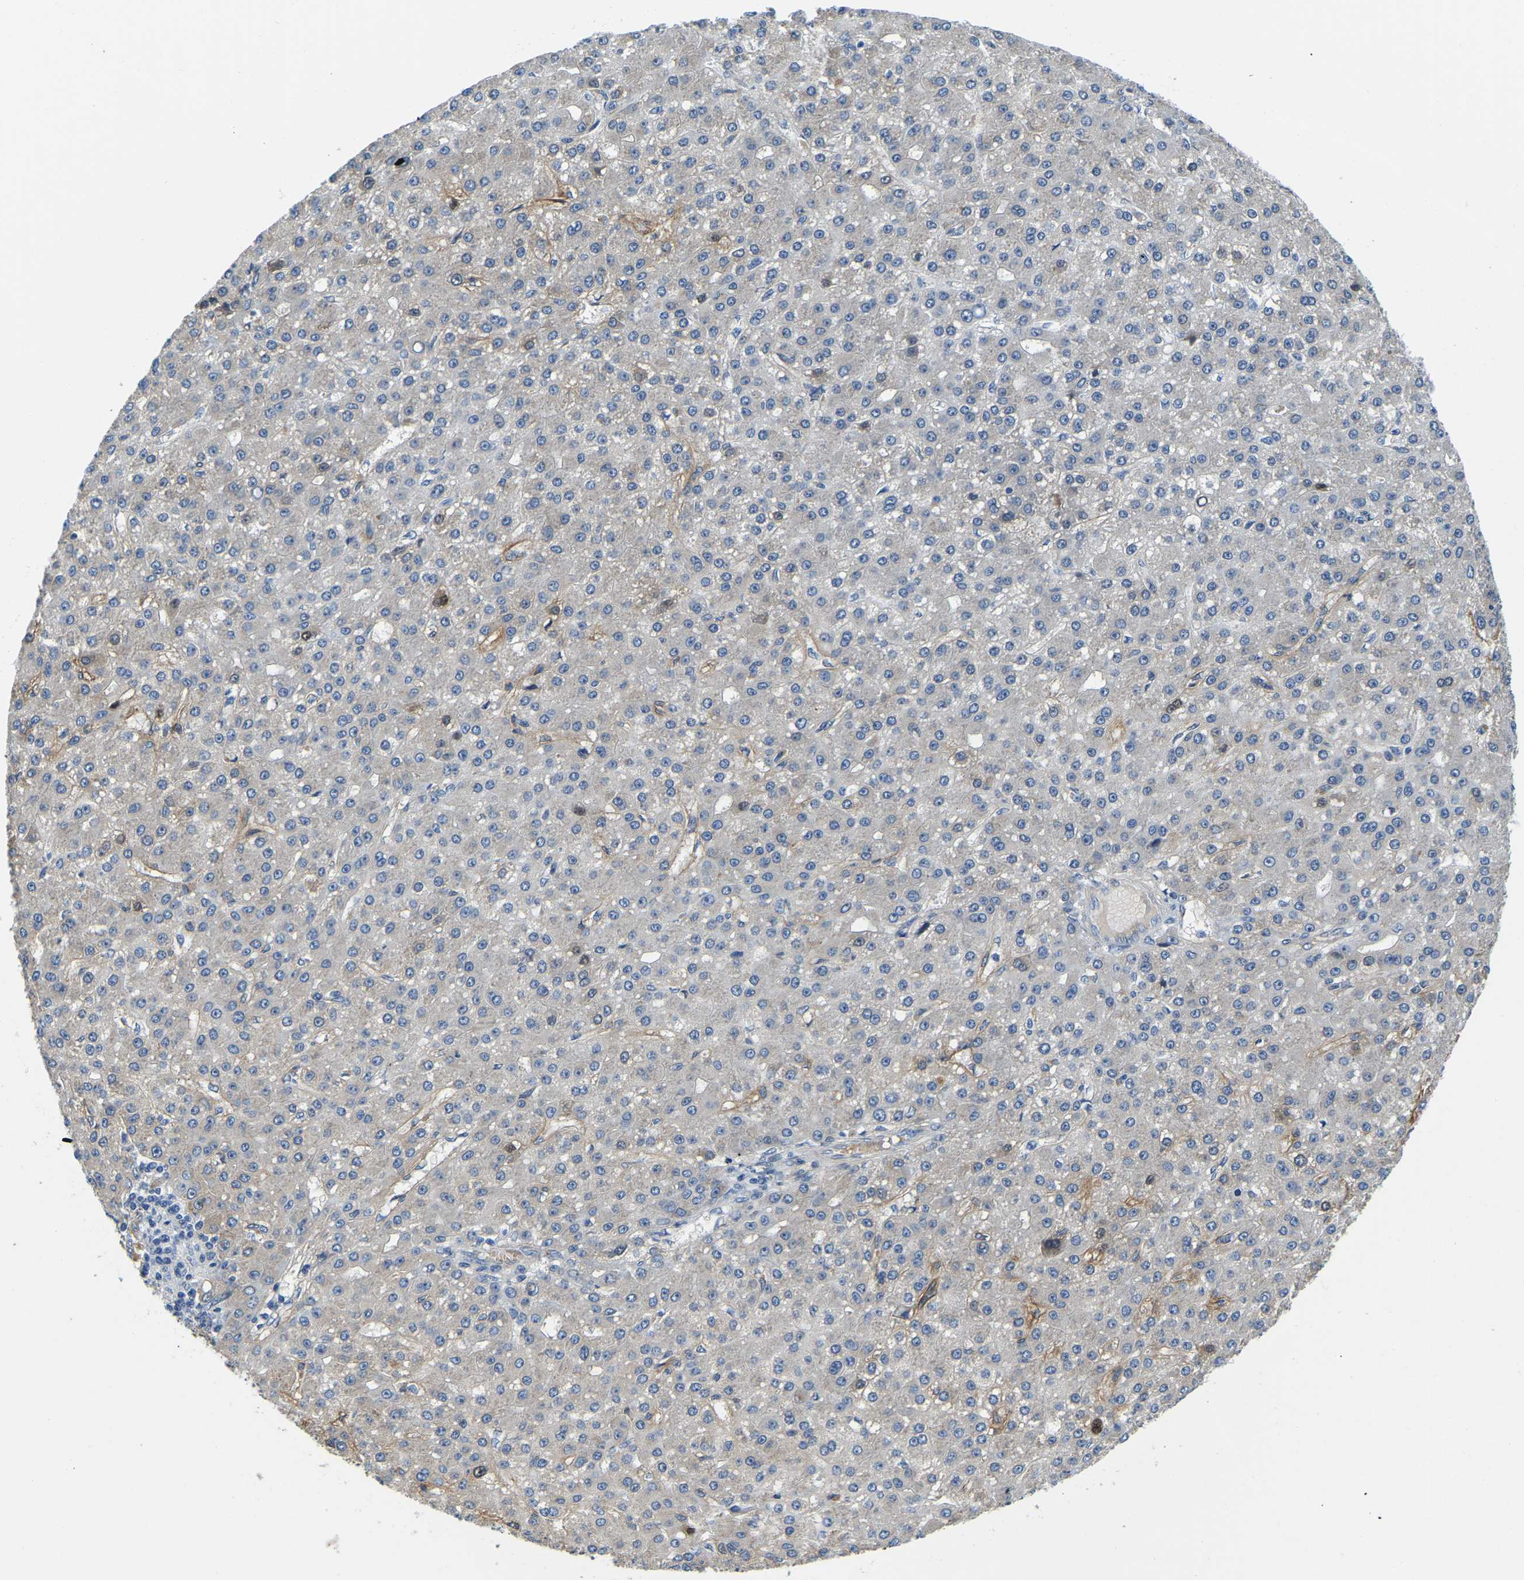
{"staining": {"intensity": "negative", "quantity": "none", "location": "none"}, "tissue": "liver cancer", "cell_type": "Tumor cells", "image_type": "cancer", "snomed": [{"axis": "morphology", "description": "Carcinoma, Hepatocellular, NOS"}, {"axis": "topography", "description": "Liver"}], "caption": "IHC image of liver cancer (hepatocellular carcinoma) stained for a protein (brown), which exhibits no positivity in tumor cells. The staining is performed using DAB (3,3'-diaminobenzidine) brown chromogen with nuclei counter-stained in using hematoxylin.", "gene": "LIAS", "patient": {"sex": "male", "age": 67}}